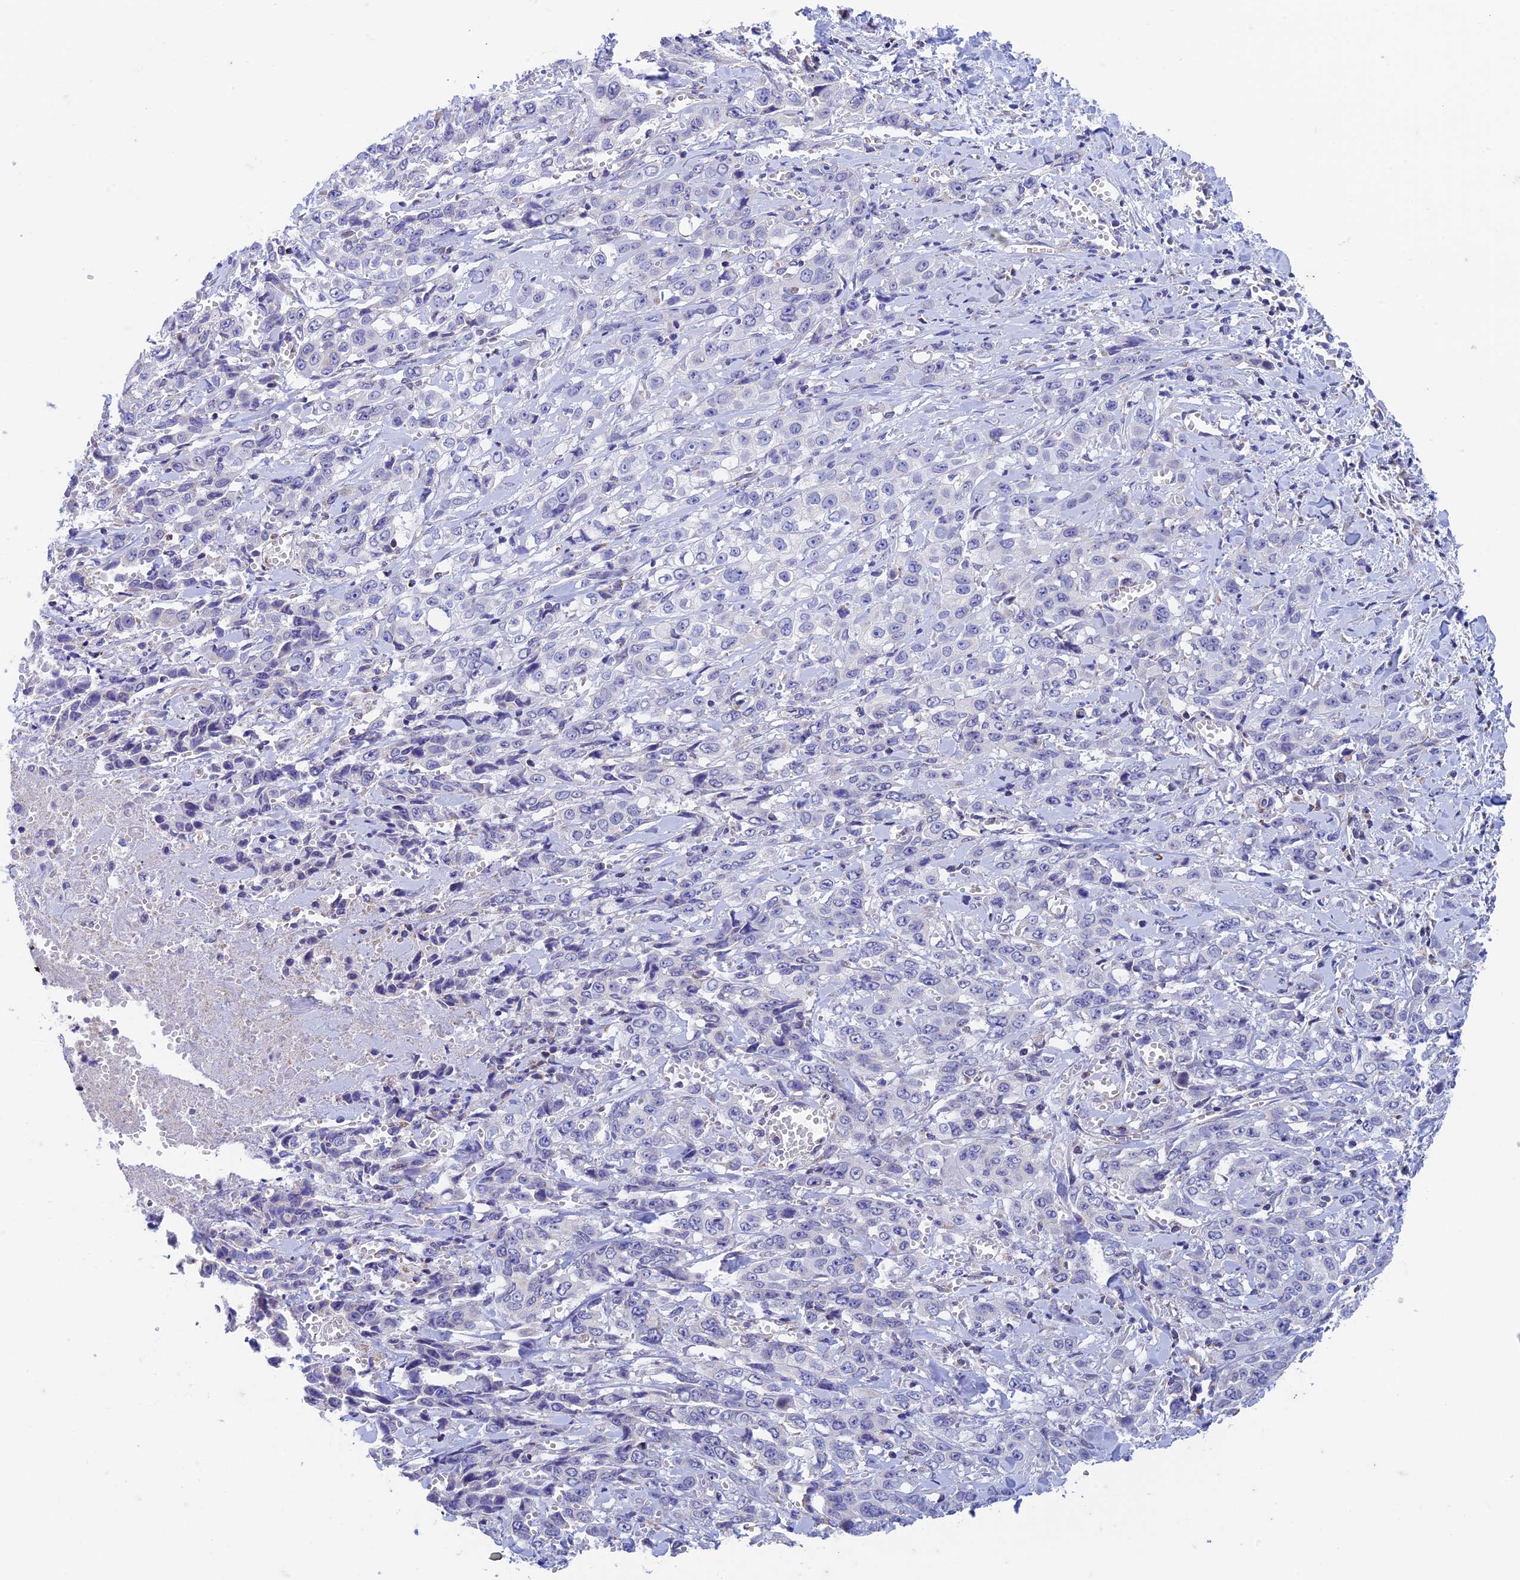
{"staining": {"intensity": "negative", "quantity": "none", "location": "none"}, "tissue": "stomach cancer", "cell_type": "Tumor cells", "image_type": "cancer", "snomed": [{"axis": "morphology", "description": "Adenocarcinoma, NOS"}, {"axis": "topography", "description": "Stomach, upper"}], "caption": "Protein analysis of stomach cancer (adenocarcinoma) demonstrates no significant positivity in tumor cells.", "gene": "ZNF181", "patient": {"sex": "male", "age": 62}}